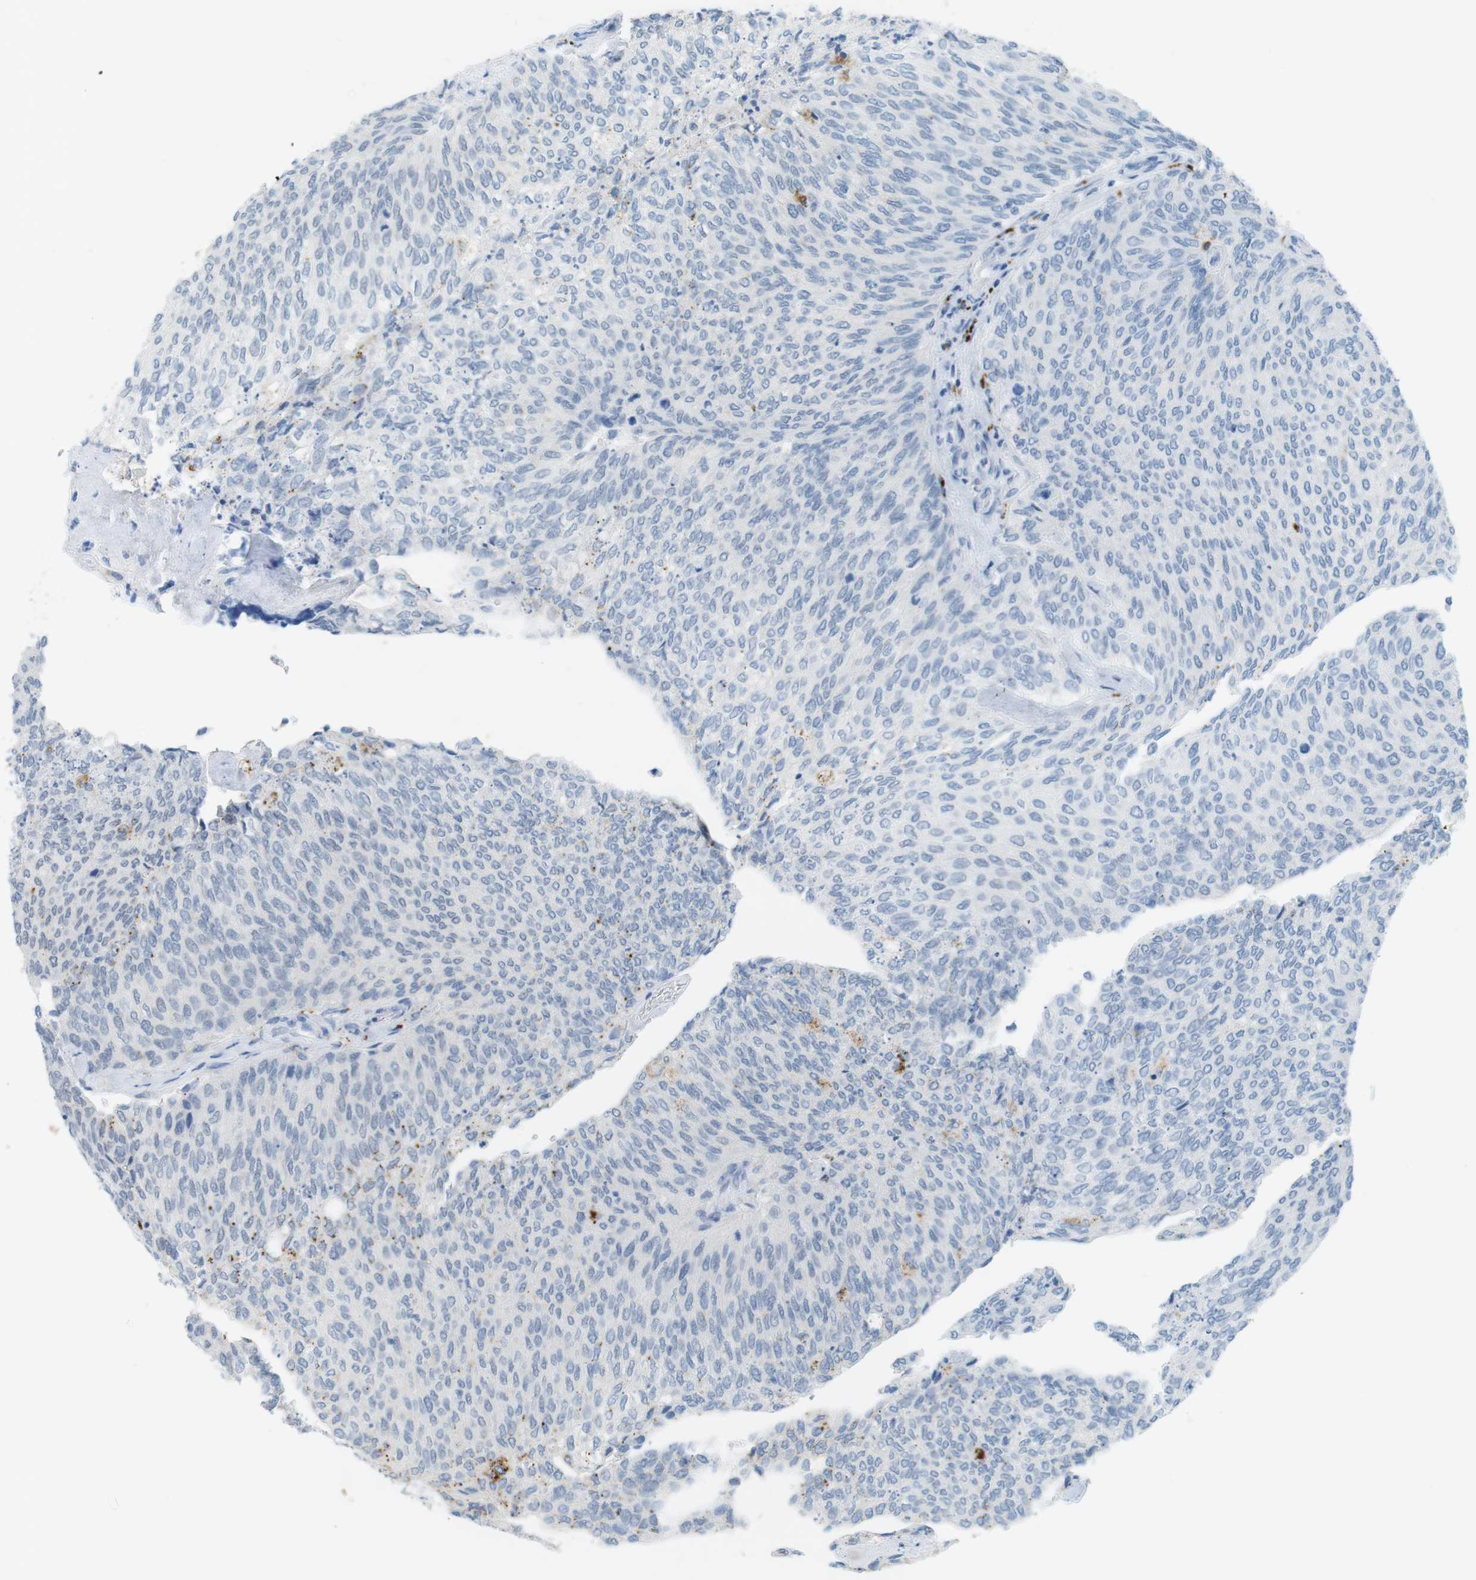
{"staining": {"intensity": "negative", "quantity": "none", "location": "none"}, "tissue": "urothelial cancer", "cell_type": "Tumor cells", "image_type": "cancer", "snomed": [{"axis": "morphology", "description": "Urothelial carcinoma, Low grade"}, {"axis": "topography", "description": "Urinary bladder"}], "caption": "This is an immunohistochemistry histopathology image of urothelial cancer. There is no staining in tumor cells.", "gene": "YIPF1", "patient": {"sex": "female", "age": 79}}